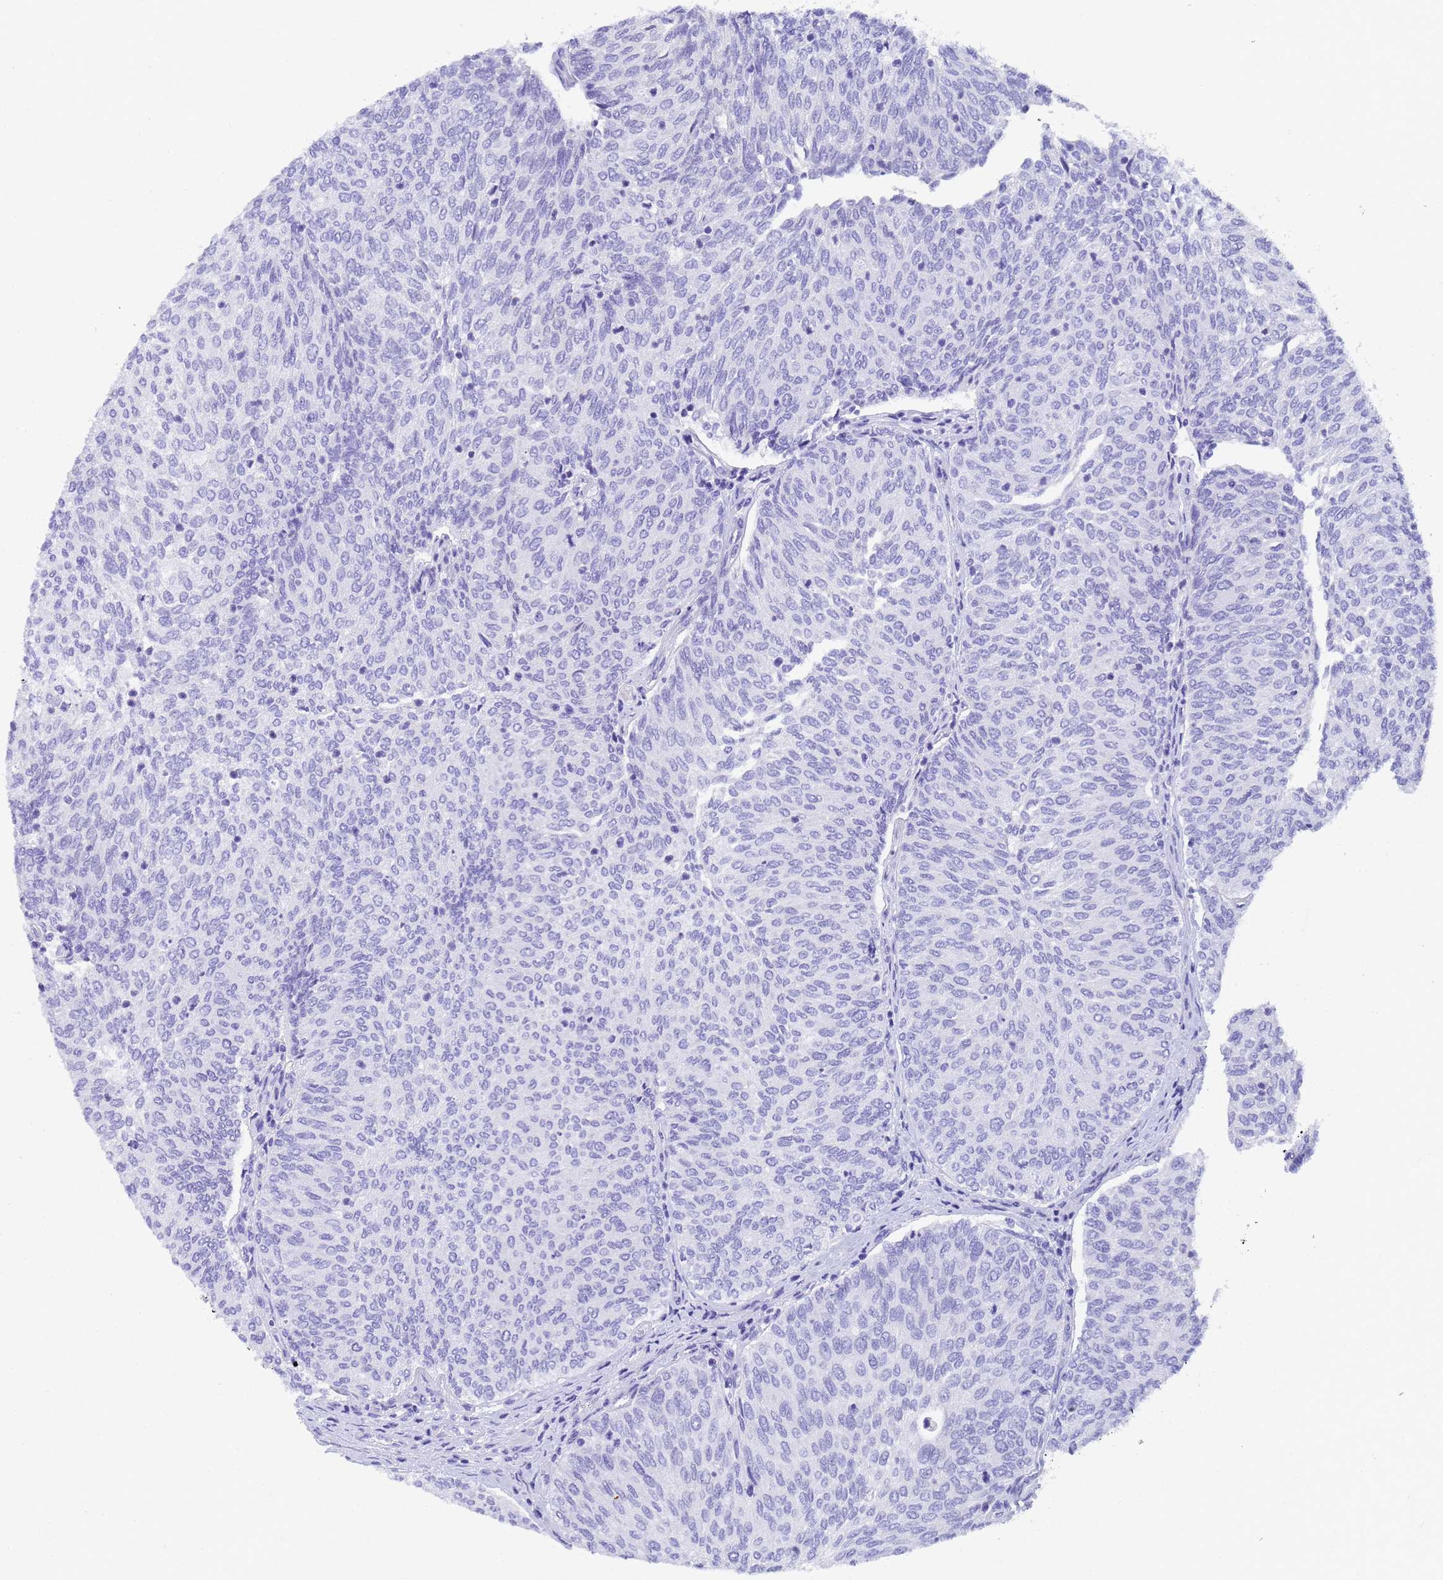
{"staining": {"intensity": "negative", "quantity": "none", "location": "none"}, "tissue": "urothelial cancer", "cell_type": "Tumor cells", "image_type": "cancer", "snomed": [{"axis": "morphology", "description": "Urothelial carcinoma, High grade"}, {"axis": "topography", "description": "Urinary bladder"}], "caption": "Protein analysis of urothelial cancer exhibits no significant staining in tumor cells.", "gene": "STATH", "patient": {"sex": "female", "age": 79}}